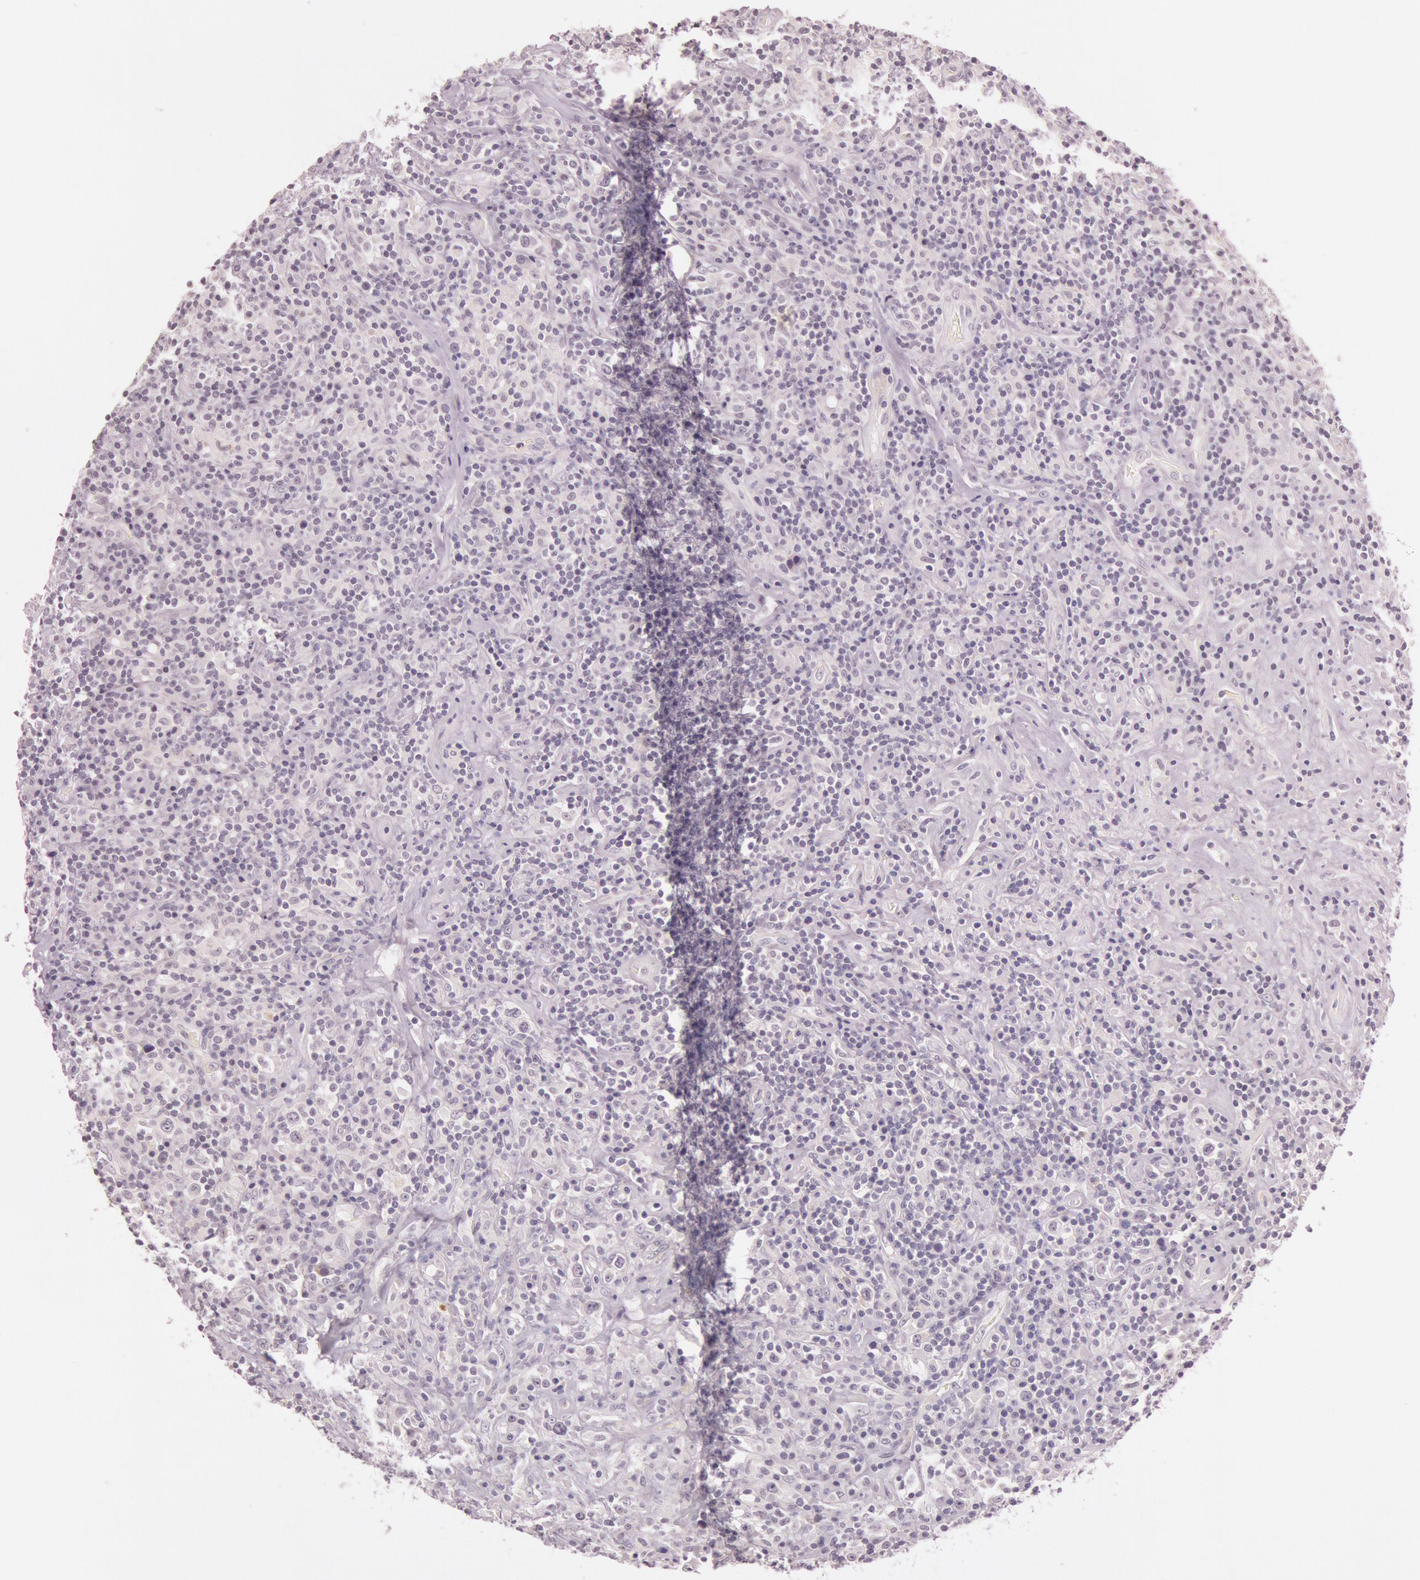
{"staining": {"intensity": "negative", "quantity": "none", "location": "none"}, "tissue": "lymphoma", "cell_type": "Tumor cells", "image_type": "cancer", "snomed": [{"axis": "morphology", "description": "Hodgkin's disease, NOS"}, {"axis": "topography", "description": "Lymph node"}], "caption": "This is an immunohistochemistry image of human Hodgkin's disease. There is no staining in tumor cells.", "gene": "KDM6A", "patient": {"sex": "male", "age": 46}}